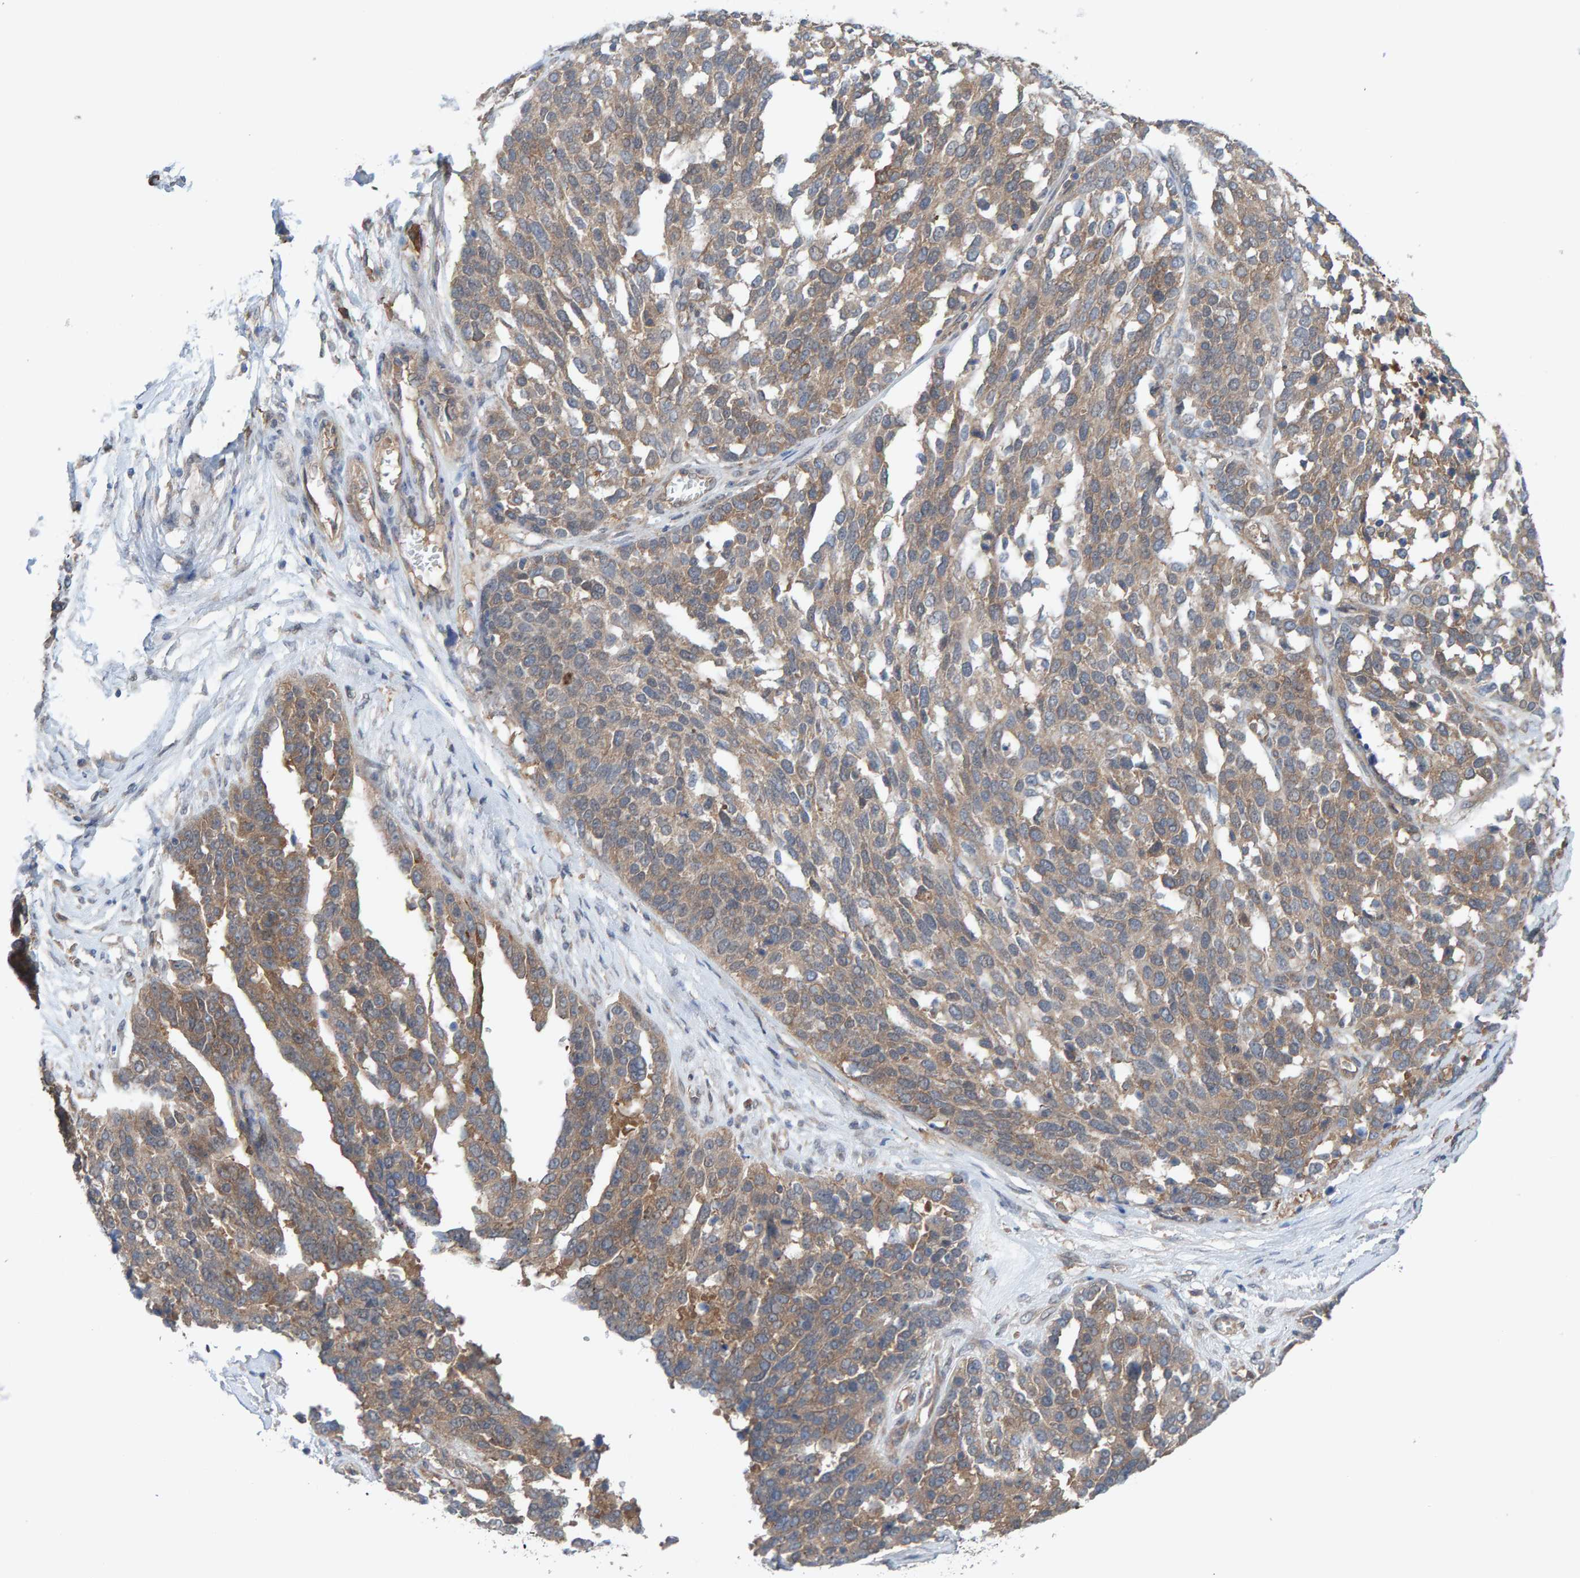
{"staining": {"intensity": "weak", "quantity": ">75%", "location": "cytoplasmic/membranous"}, "tissue": "ovarian cancer", "cell_type": "Tumor cells", "image_type": "cancer", "snomed": [{"axis": "morphology", "description": "Cystadenocarcinoma, serous, NOS"}, {"axis": "topography", "description": "Ovary"}], "caption": "There is low levels of weak cytoplasmic/membranous expression in tumor cells of serous cystadenocarcinoma (ovarian), as demonstrated by immunohistochemical staining (brown color).", "gene": "LRSAM1", "patient": {"sex": "female", "age": 44}}